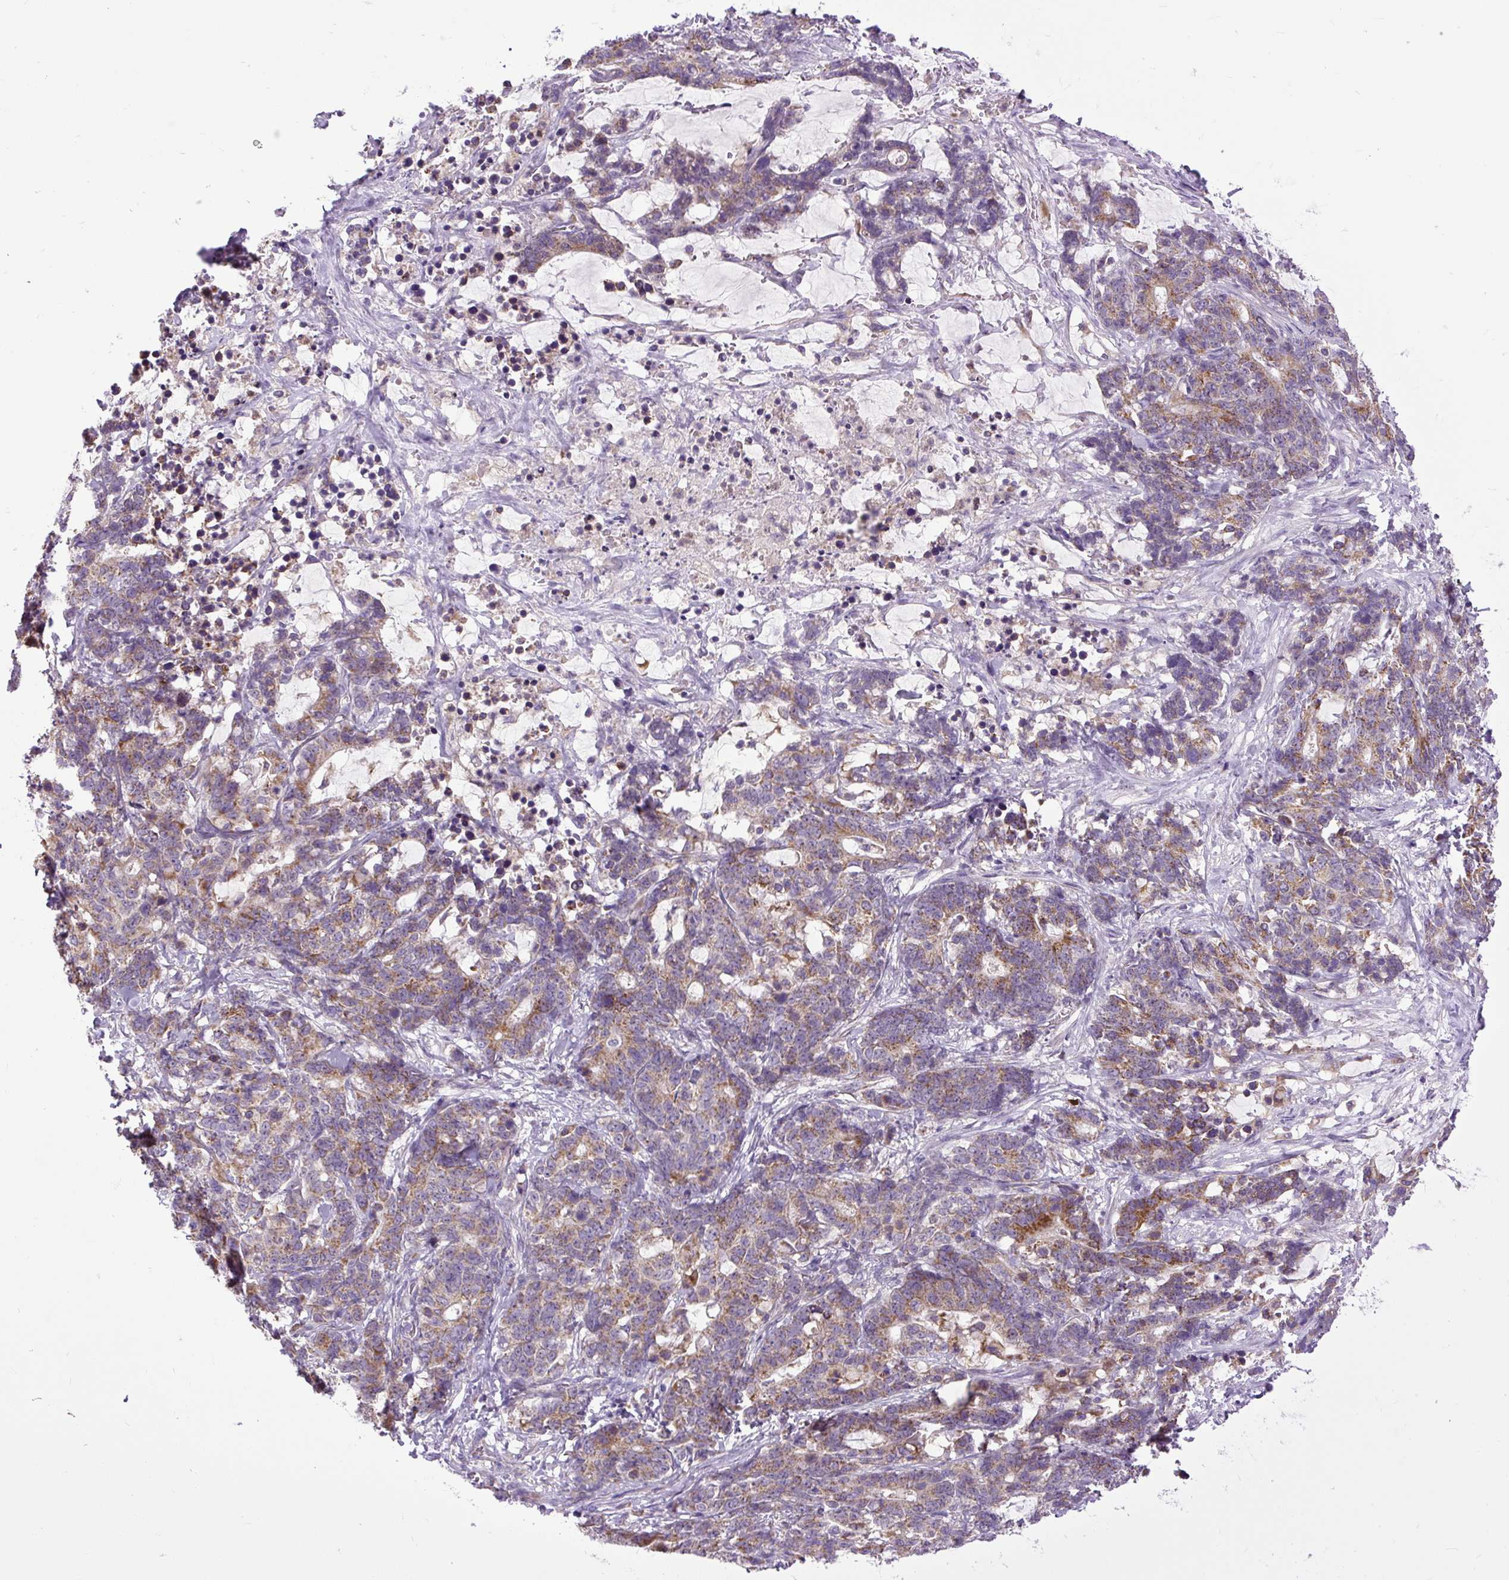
{"staining": {"intensity": "moderate", "quantity": "25%-75%", "location": "cytoplasmic/membranous"}, "tissue": "stomach cancer", "cell_type": "Tumor cells", "image_type": "cancer", "snomed": [{"axis": "morphology", "description": "Normal tissue, NOS"}, {"axis": "morphology", "description": "Adenocarcinoma, NOS"}, {"axis": "topography", "description": "Stomach"}], "caption": "Human stomach adenocarcinoma stained for a protein (brown) demonstrates moderate cytoplasmic/membranous positive staining in about 25%-75% of tumor cells.", "gene": "TM2D3", "patient": {"sex": "female", "age": 64}}